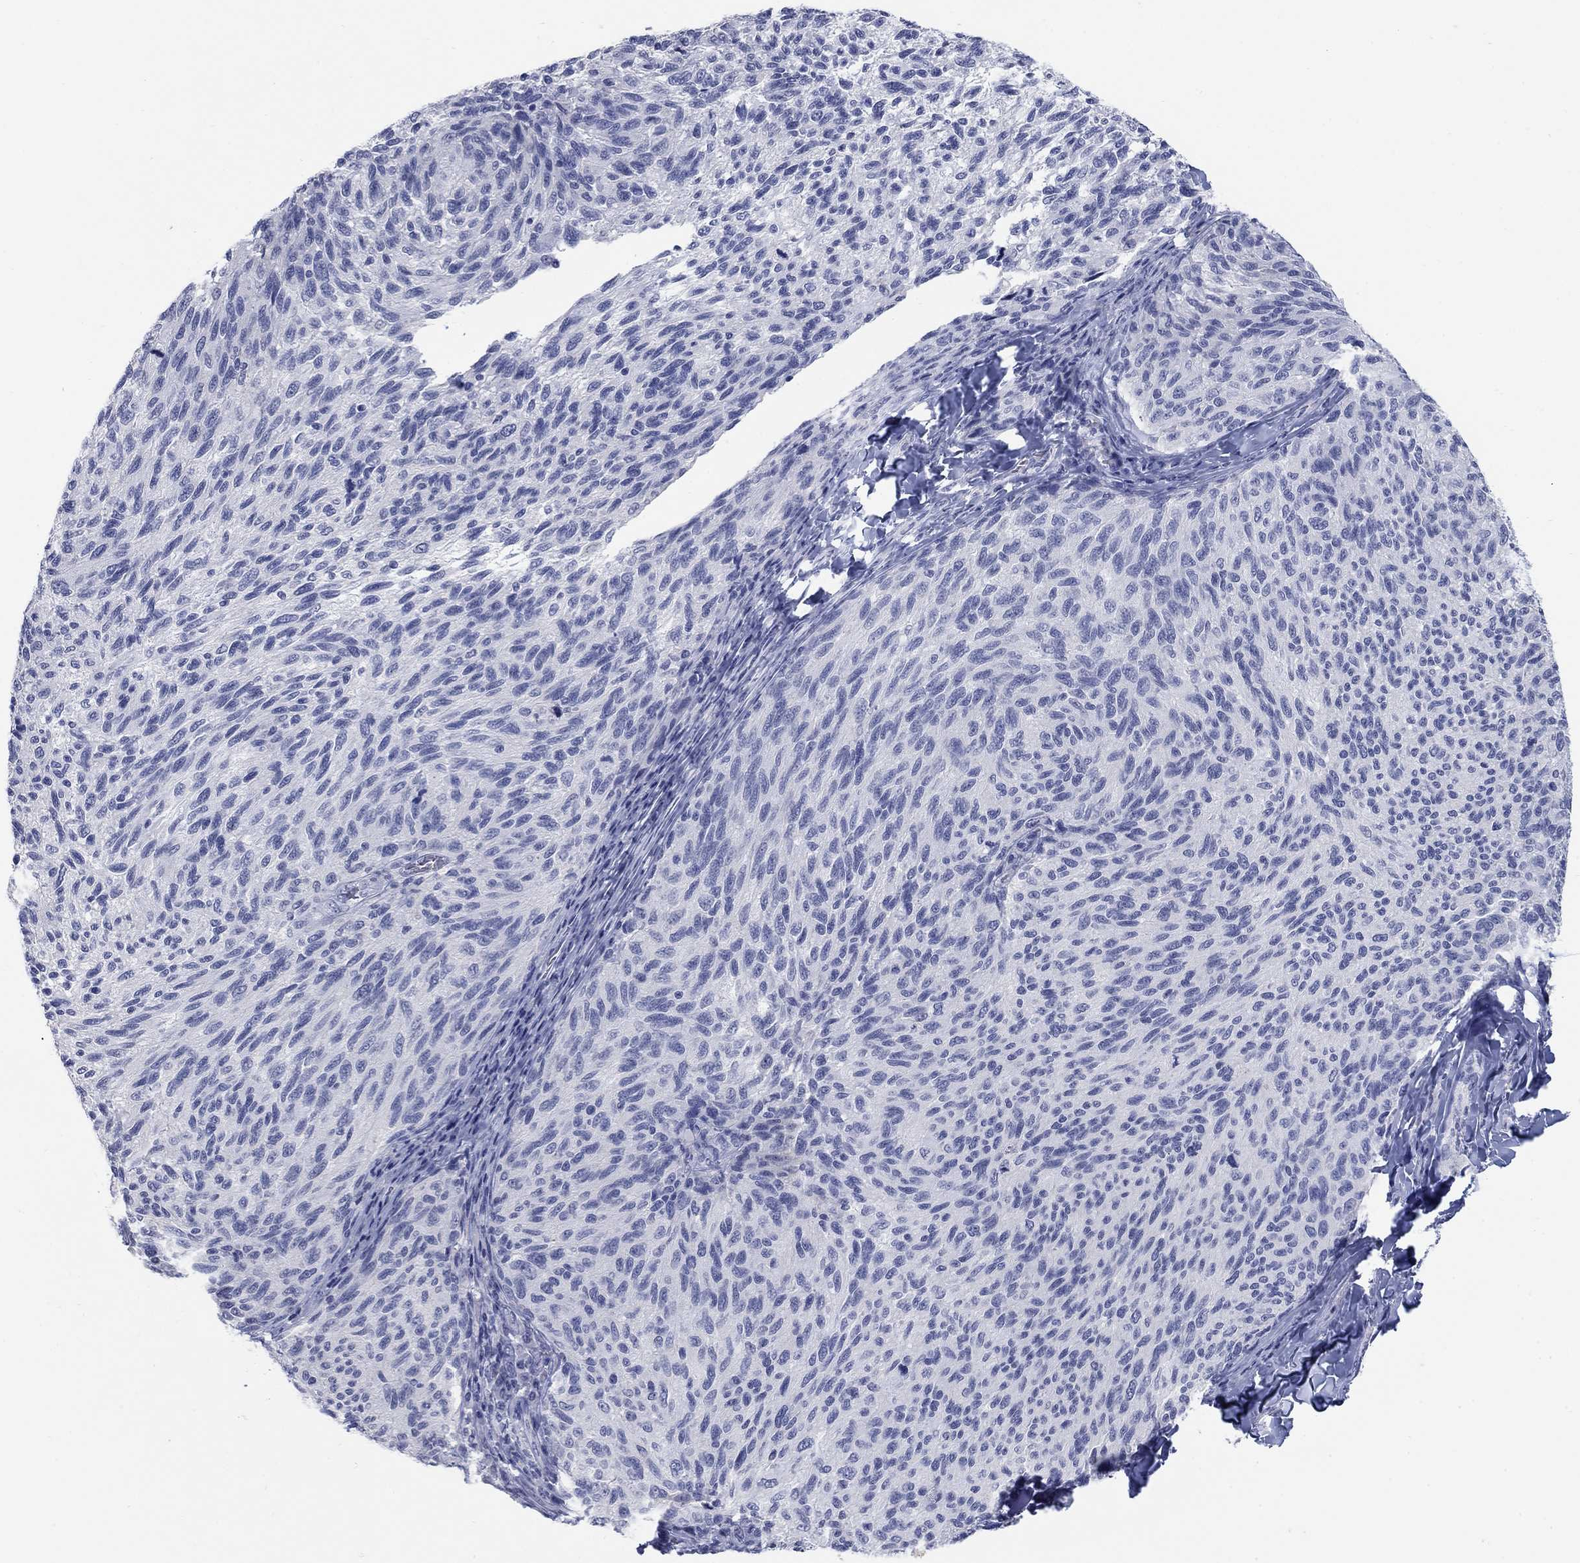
{"staining": {"intensity": "negative", "quantity": "none", "location": "none"}, "tissue": "melanoma", "cell_type": "Tumor cells", "image_type": "cancer", "snomed": [{"axis": "morphology", "description": "Malignant melanoma, NOS"}, {"axis": "topography", "description": "Skin"}], "caption": "Histopathology image shows no protein positivity in tumor cells of melanoma tissue.", "gene": "ATP6V1G2", "patient": {"sex": "female", "age": 73}}